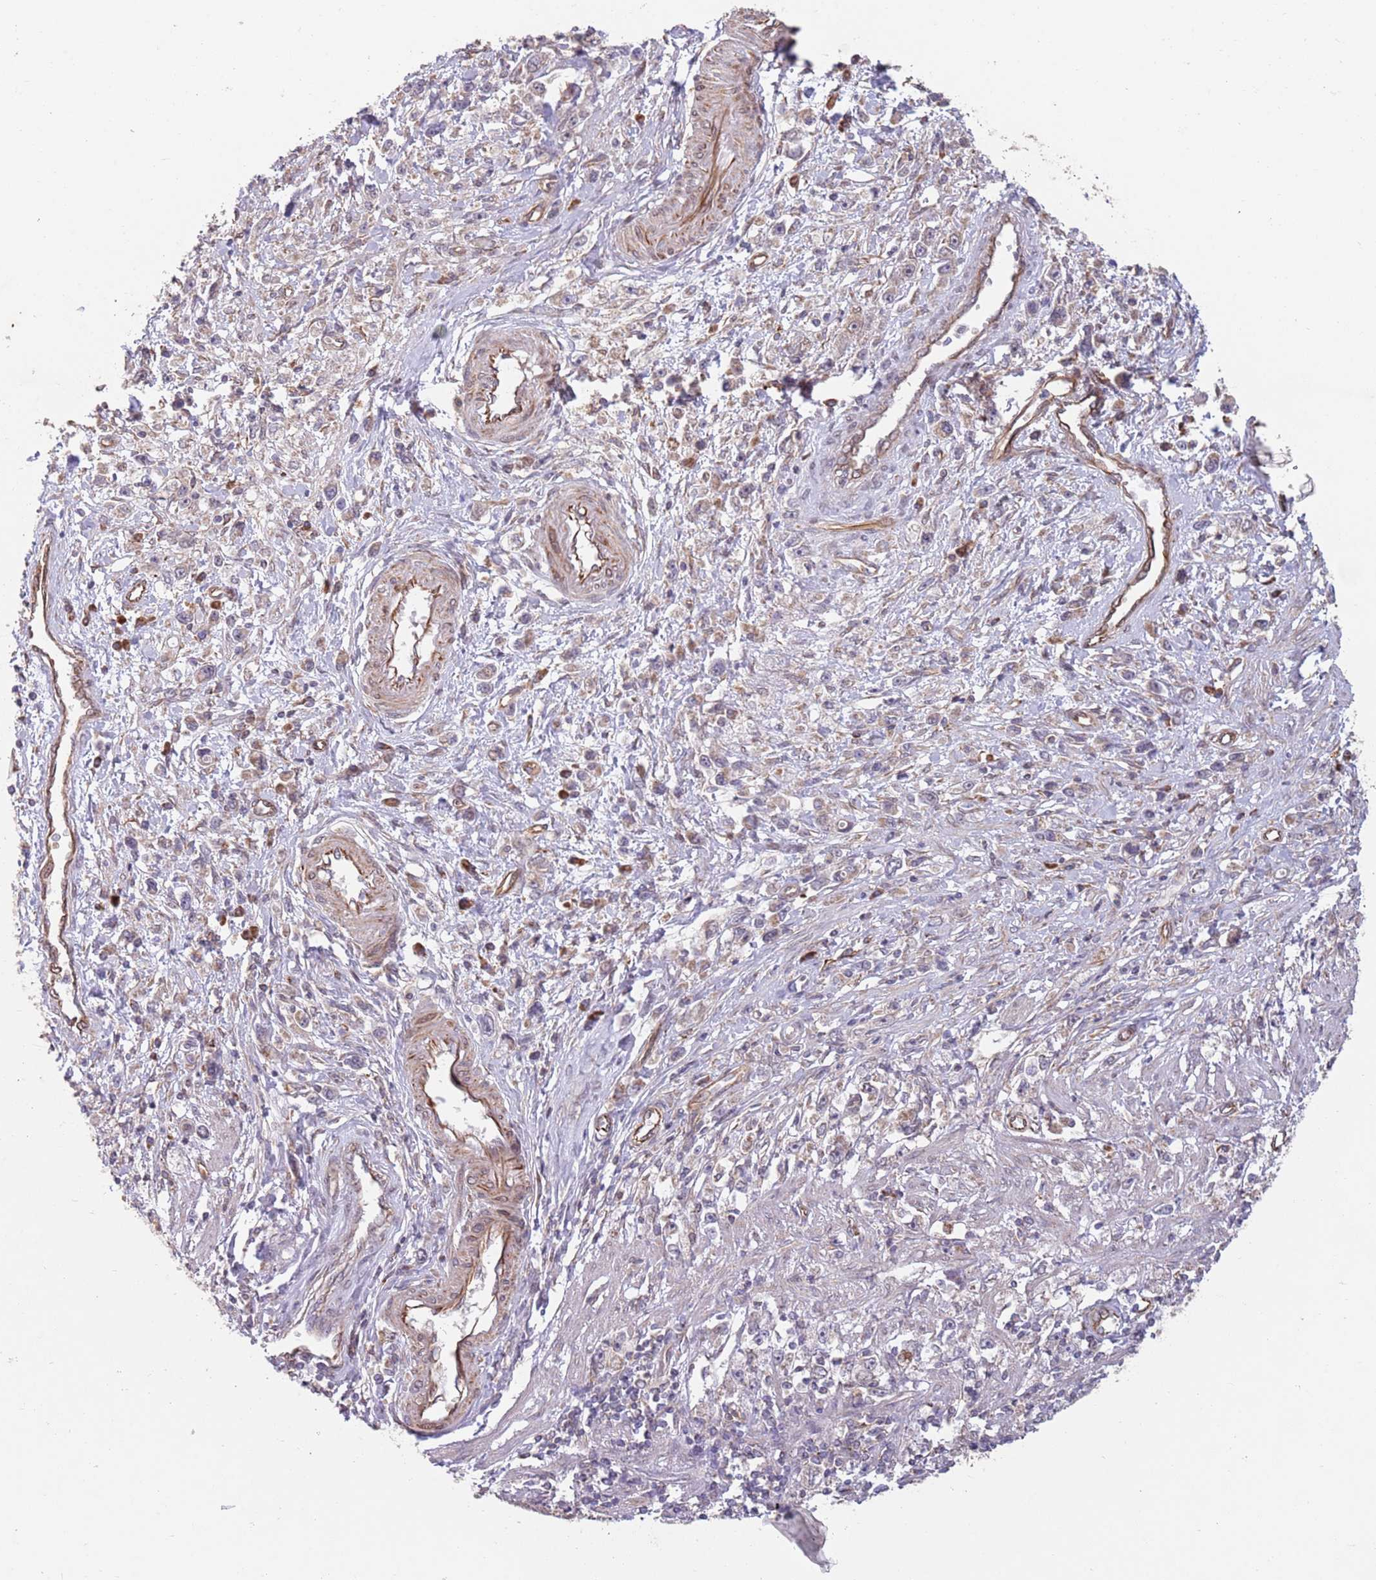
{"staining": {"intensity": "weak", "quantity": "<25%", "location": "cytoplasmic/membranous,nuclear"}, "tissue": "stomach cancer", "cell_type": "Tumor cells", "image_type": "cancer", "snomed": [{"axis": "morphology", "description": "Adenocarcinoma, NOS"}, {"axis": "topography", "description": "Stomach"}], "caption": "Protein analysis of adenocarcinoma (stomach) displays no significant expression in tumor cells.", "gene": "CHD9", "patient": {"sex": "female", "age": 59}}